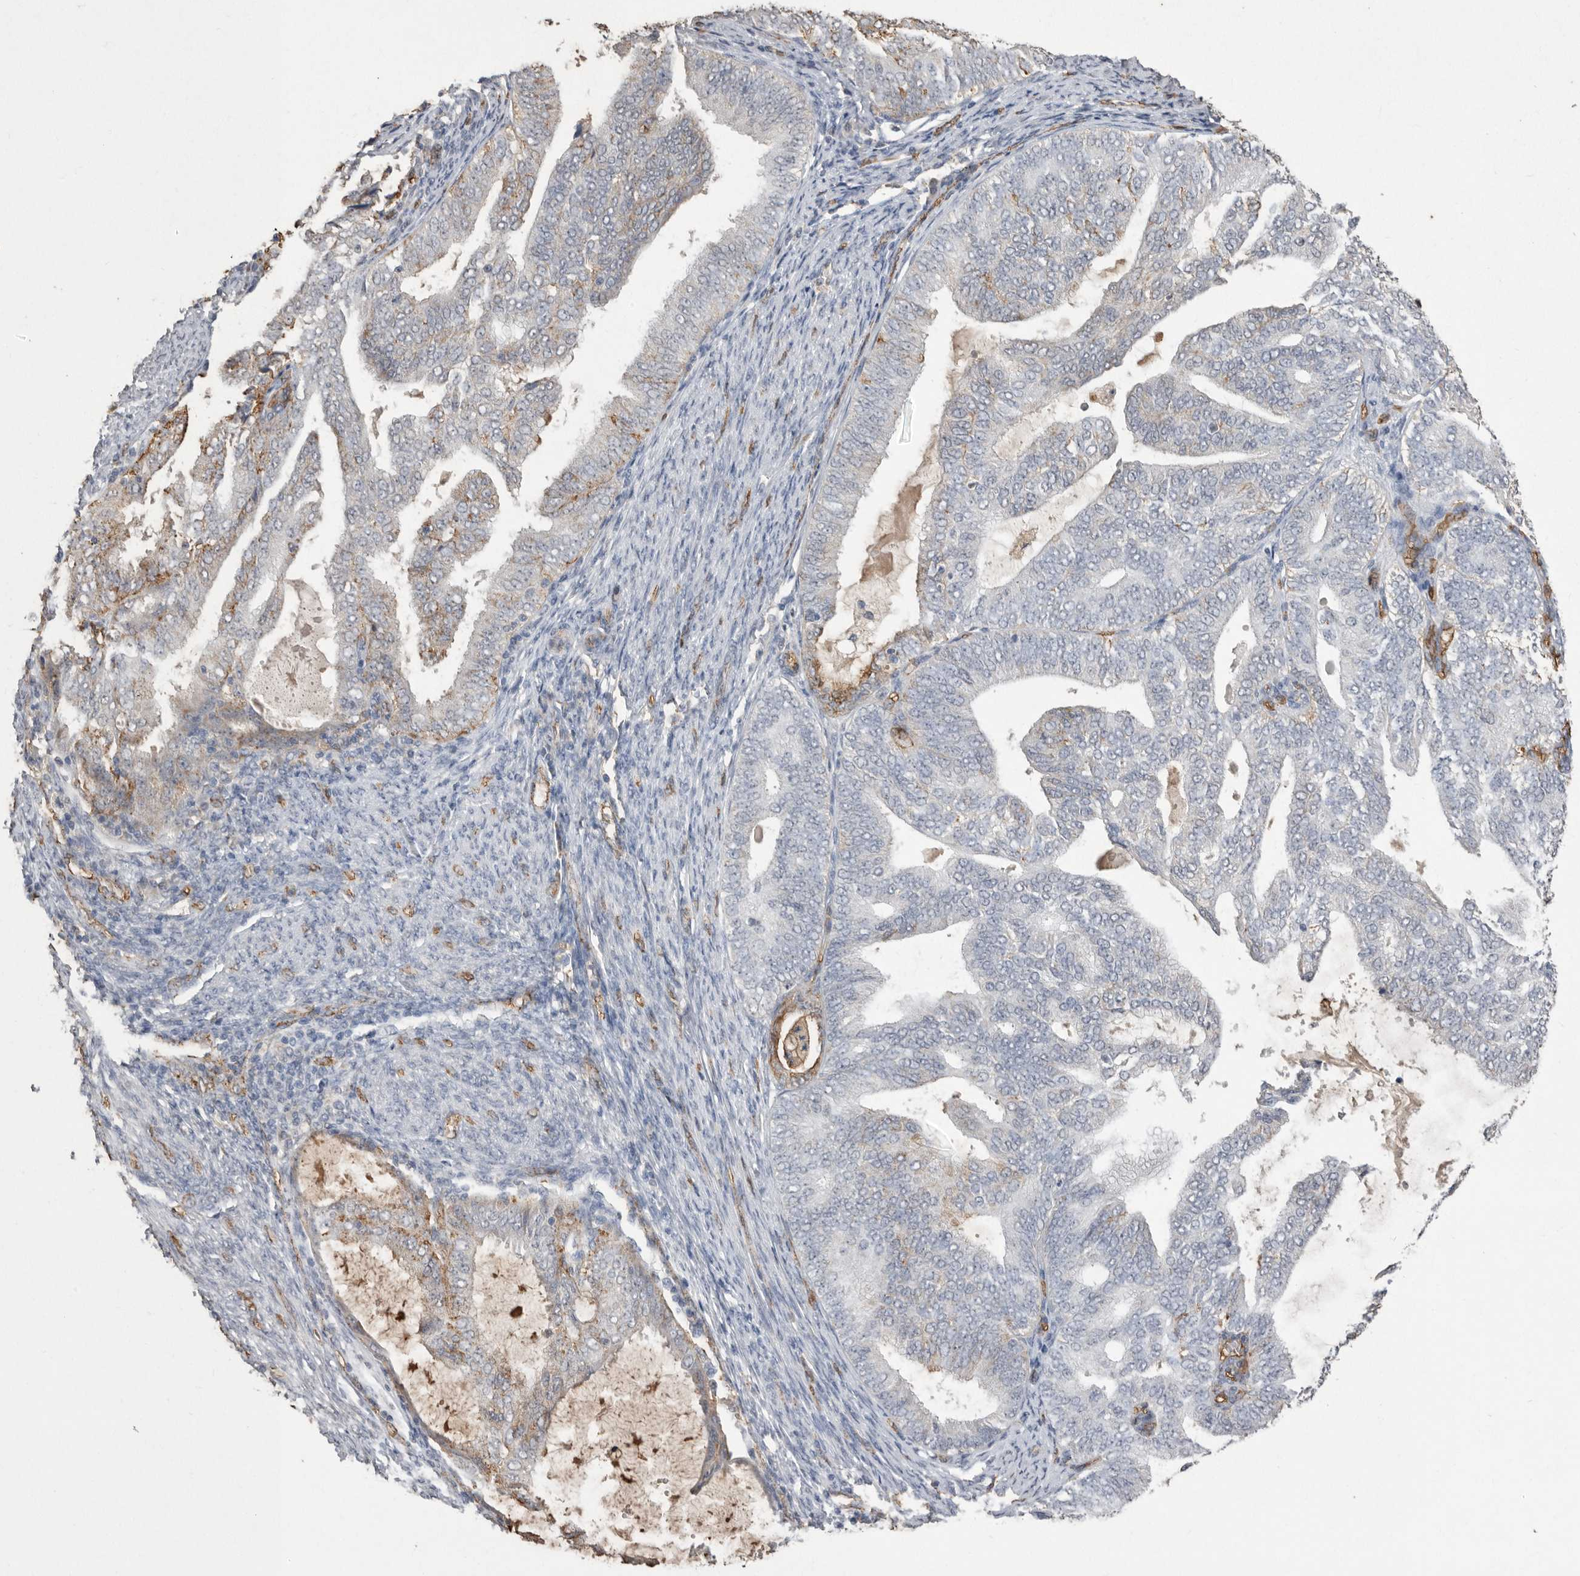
{"staining": {"intensity": "negative", "quantity": "none", "location": "none"}, "tissue": "endometrial cancer", "cell_type": "Tumor cells", "image_type": "cancer", "snomed": [{"axis": "morphology", "description": "Adenocarcinoma, NOS"}, {"axis": "topography", "description": "Endometrium"}], "caption": "Photomicrograph shows no significant protein expression in tumor cells of endometrial cancer (adenocarcinoma).", "gene": "IL27", "patient": {"sex": "female", "age": 58}}